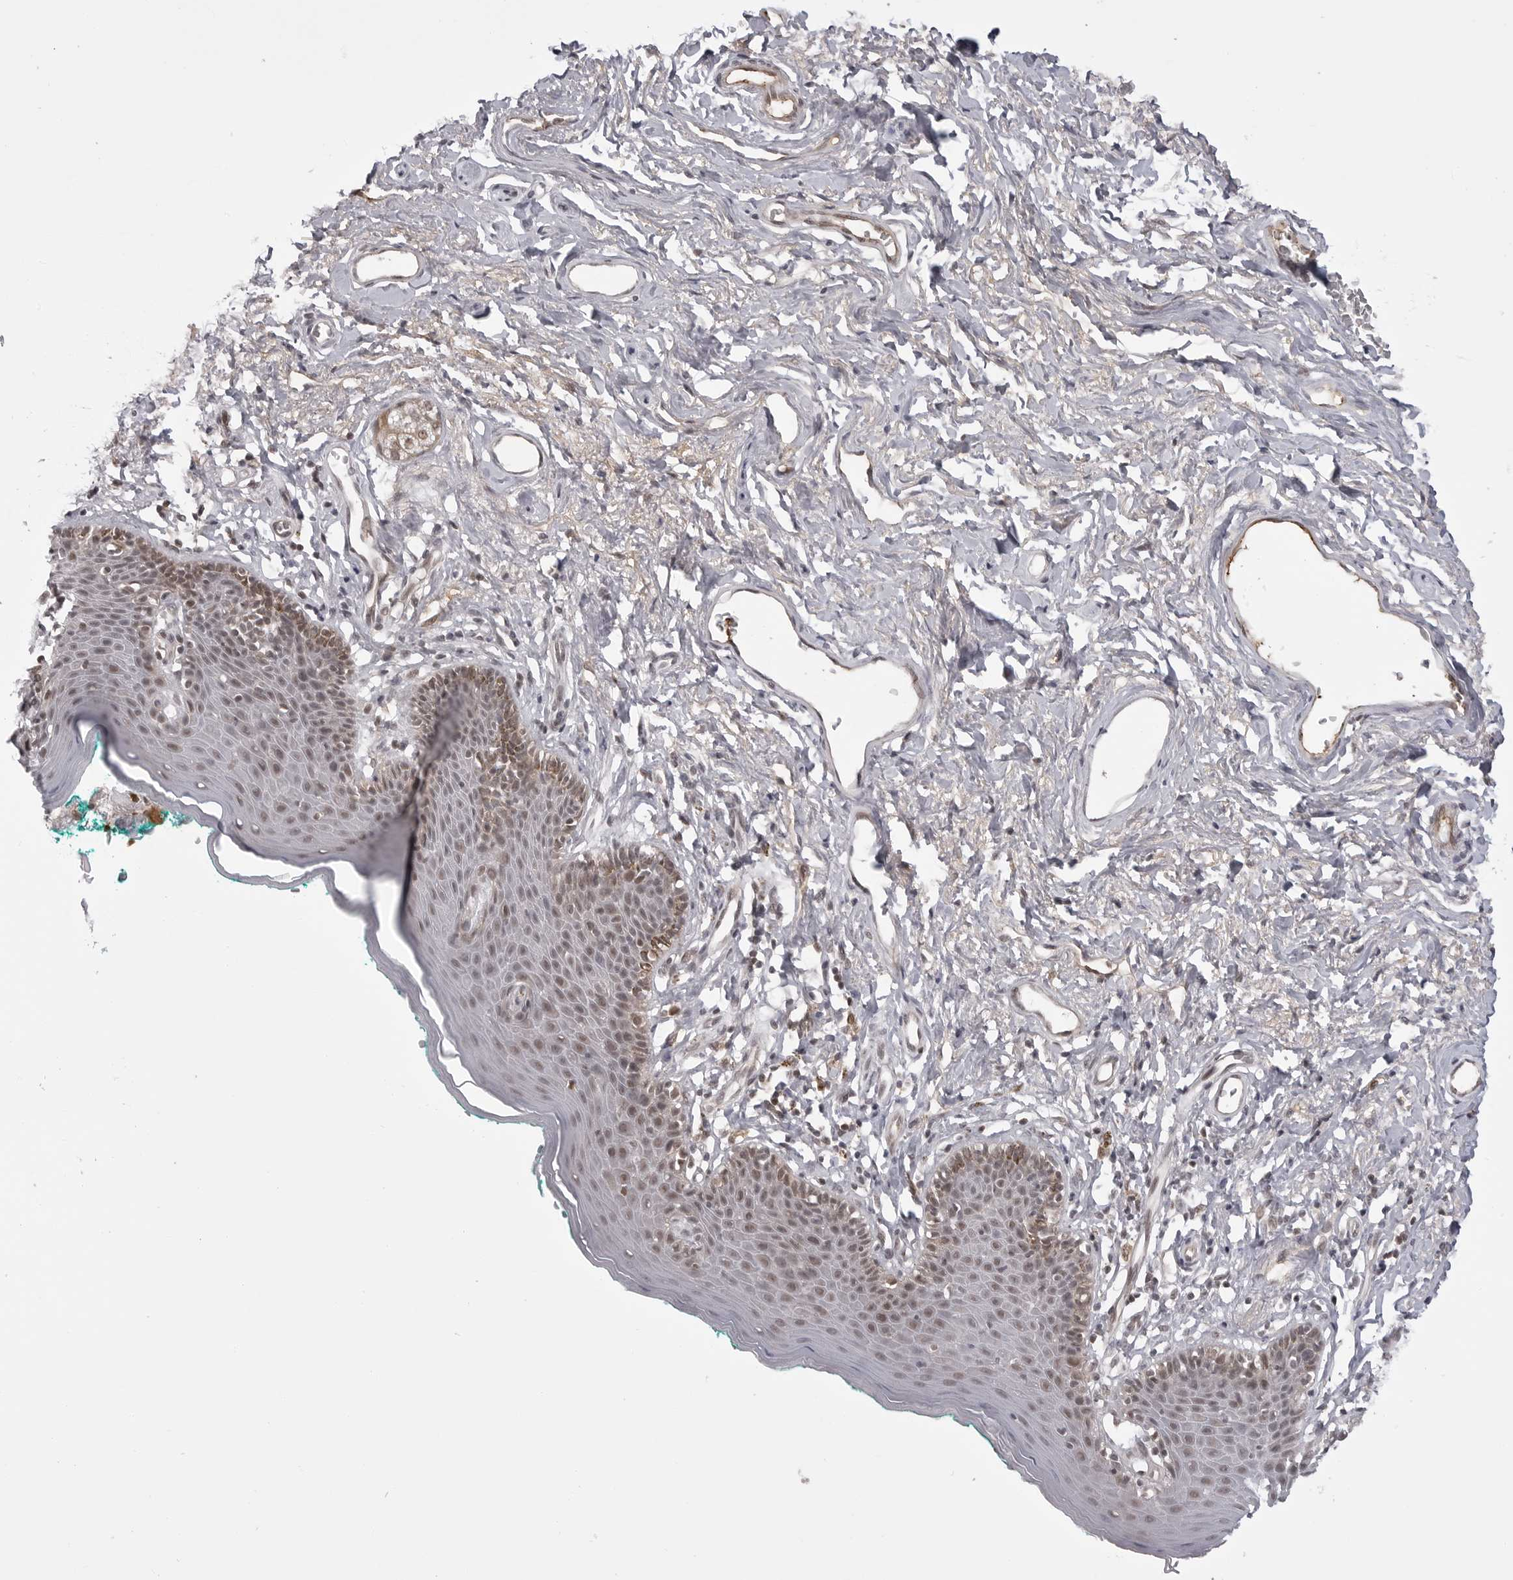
{"staining": {"intensity": "moderate", "quantity": "25%-75%", "location": "nuclear"}, "tissue": "skin", "cell_type": "Epidermal cells", "image_type": "normal", "snomed": [{"axis": "morphology", "description": "Normal tissue, NOS"}, {"axis": "topography", "description": "Vulva"}], "caption": "The photomicrograph shows a brown stain indicating the presence of a protein in the nuclear of epidermal cells in skin.", "gene": "PHF3", "patient": {"sex": "female", "age": 66}}